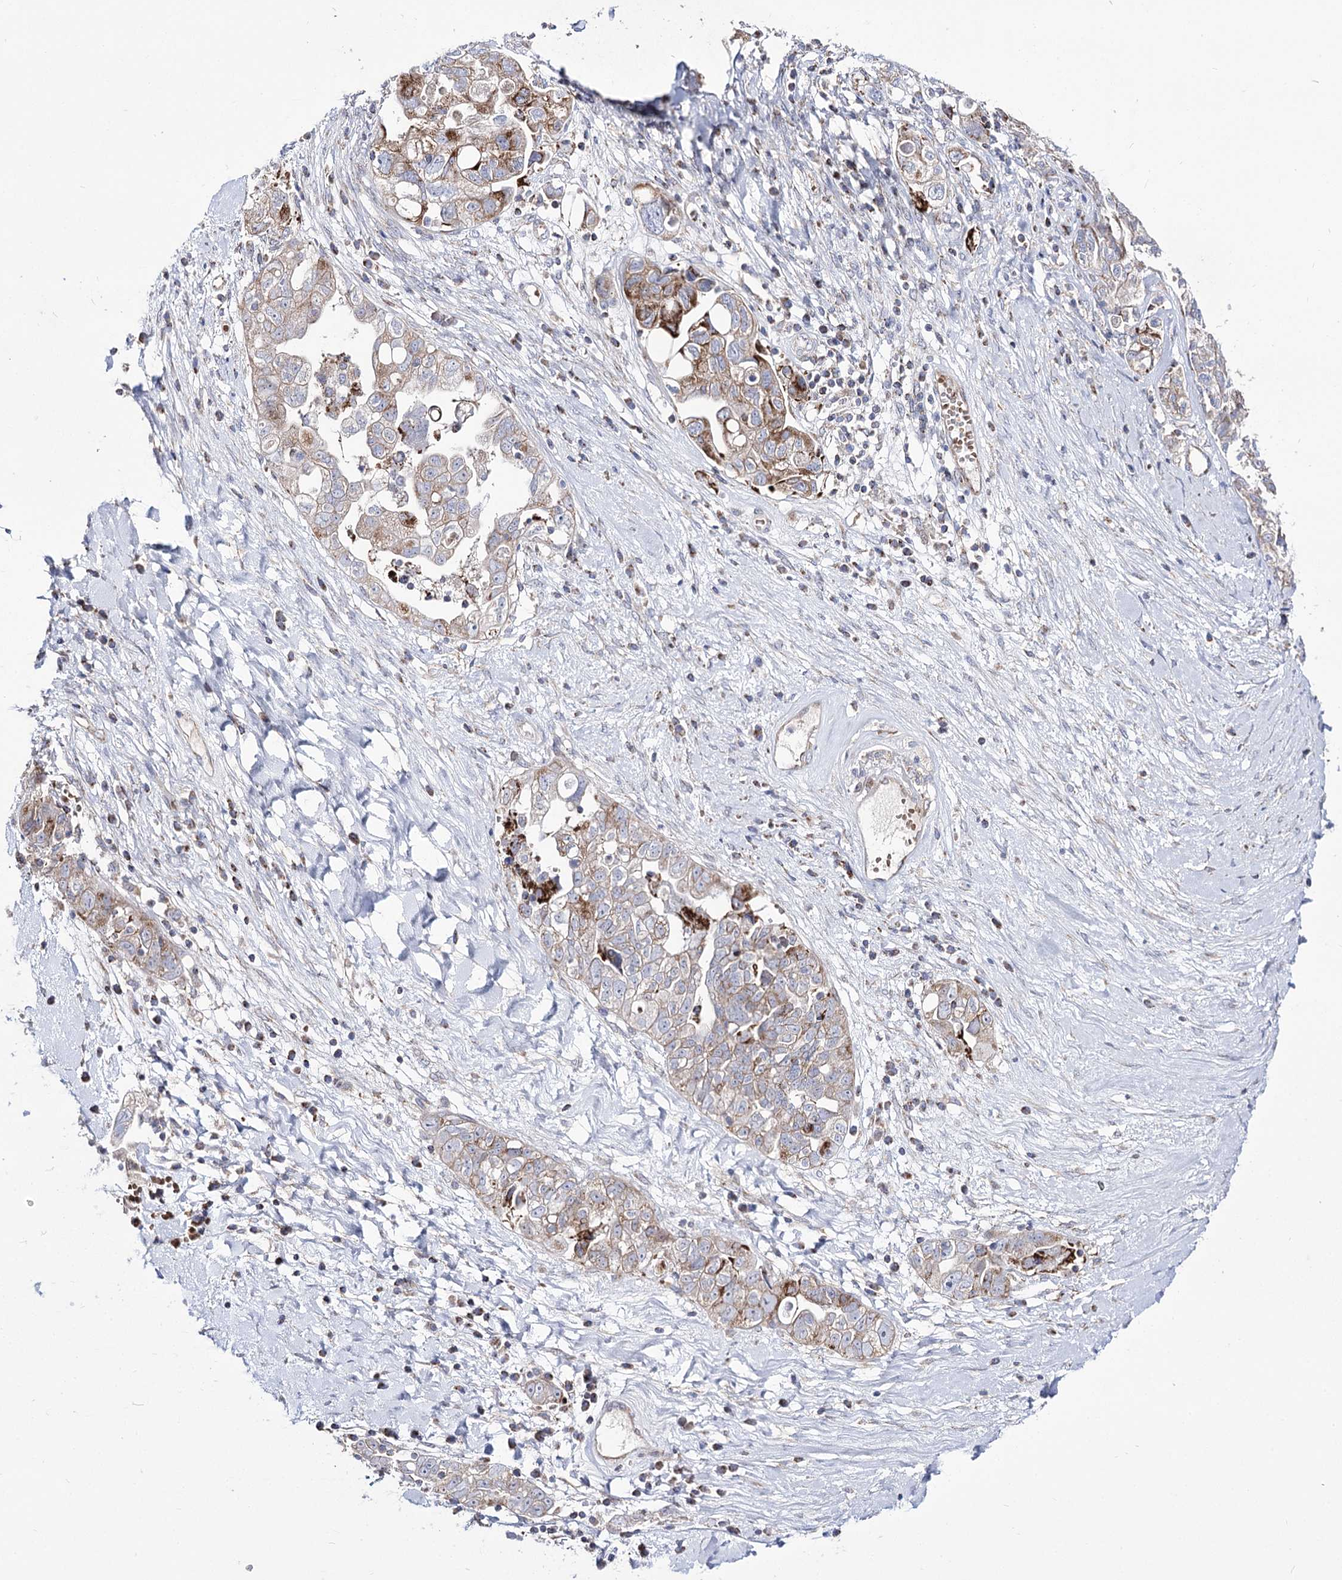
{"staining": {"intensity": "moderate", "quantity": "<25%", "location": "cytoplasmic/membranous"}, "tissue": "ovarian cancer", "cell_type": "Tumor cells", "image_type": "cancer", "snomed": [{"axis": "morphology", "description": "Carcinoma, NOS"}, {"axis": "morphology", "description": "Cystadenocarcinoma, serous, NOS"}, {"axis": "topography", "description": "Ovary"}], "caption": "A histopathology image of carcinoma (ovarian) stained for a protein demonstrates moderate cytoplasmic/membranous brown staining in tumor cells.", "gene": "OSBPL5", "patient": {"sex": "female", "age": 69}}